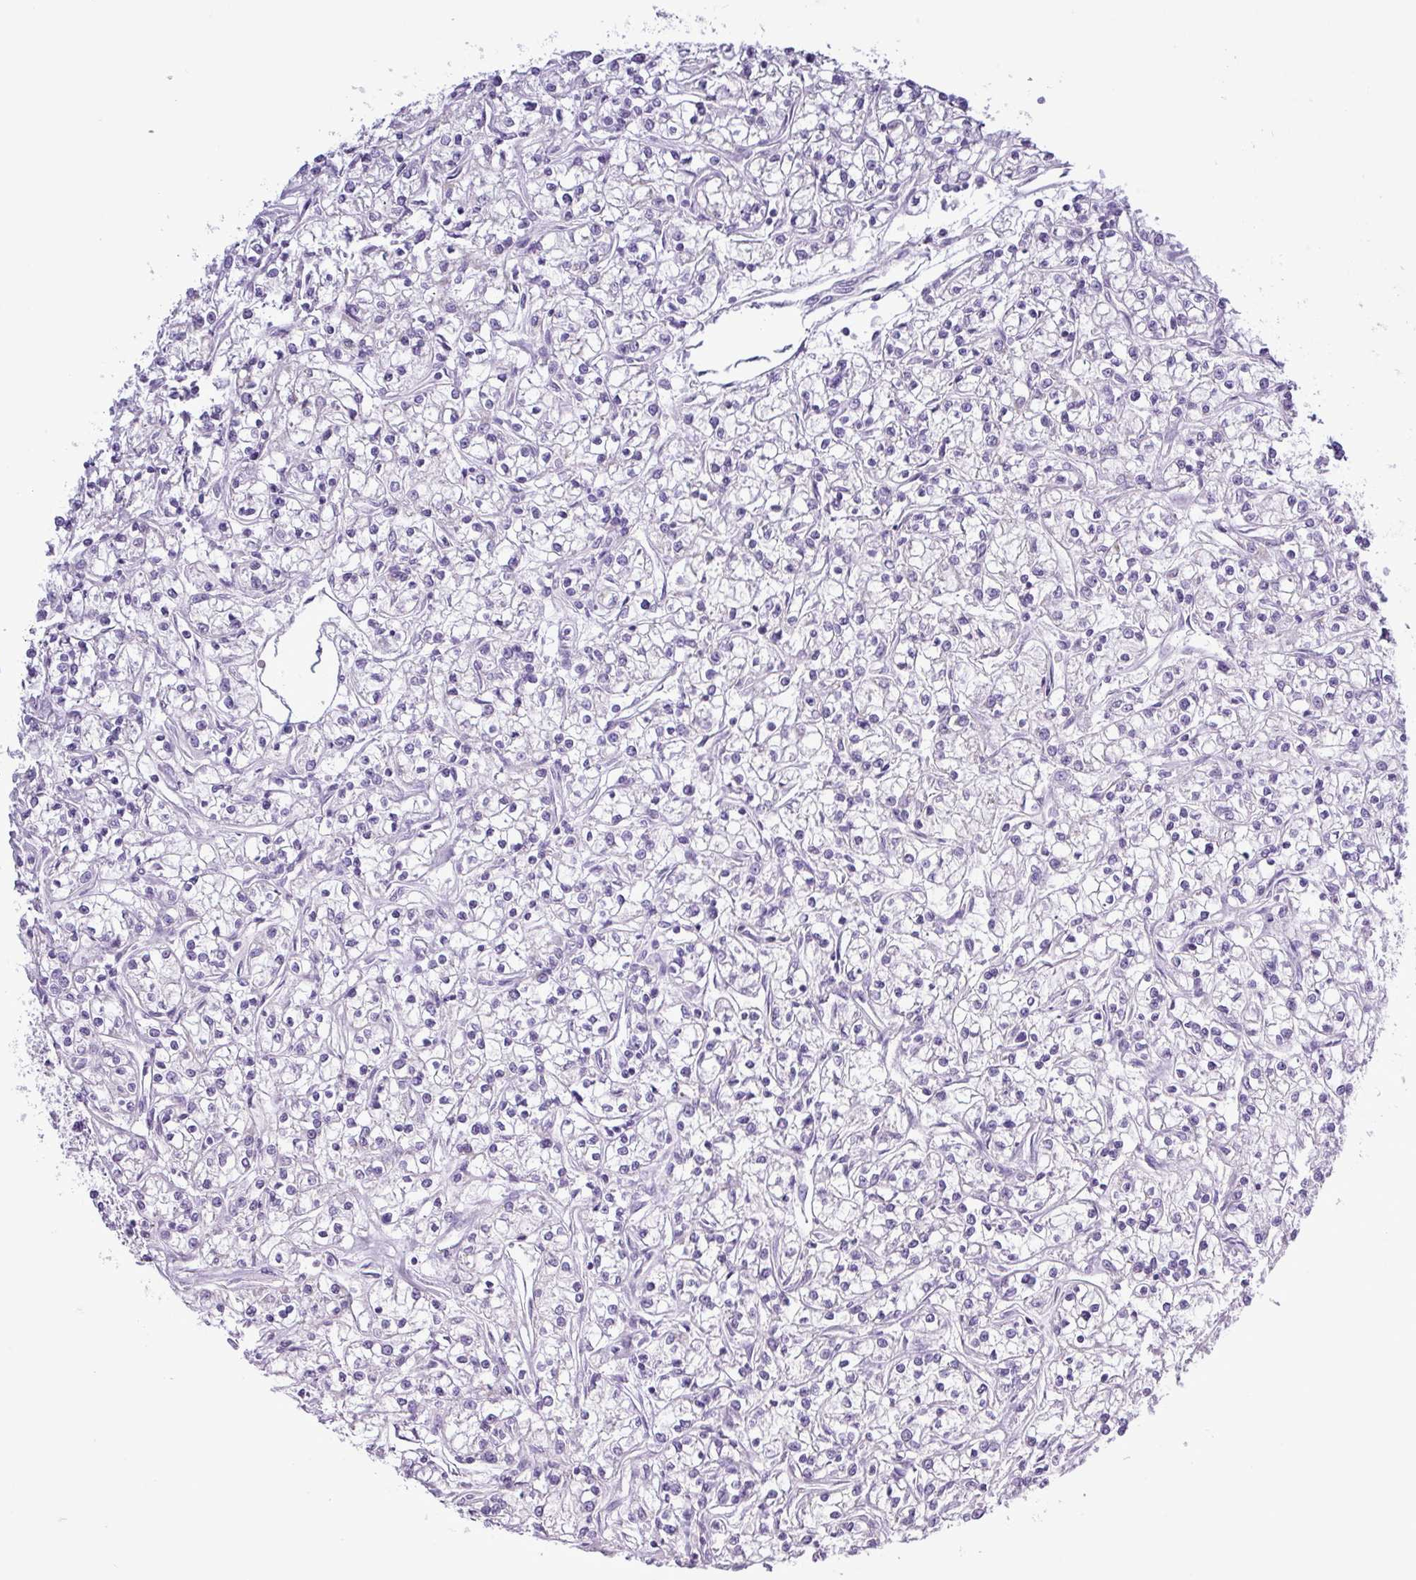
{"staining": {"intensity": "negative", "quantity": "none", "location": "none"}, "tissue": "renal cancer", "cell_type": "Tumor cells", "image_type": "cancer", "snomed": [{"axis": "morphology", "description": "Adenocarcinoma, NOS"}, {"axis": "topography", "description": "Kidney"}], "caption": "DAB immunohistochemical staining of human renal cancer exhibits no significant staining in tumor cells.", "gene": "ALDH3A1", "patient": {"sex": "female", "age": 59}}